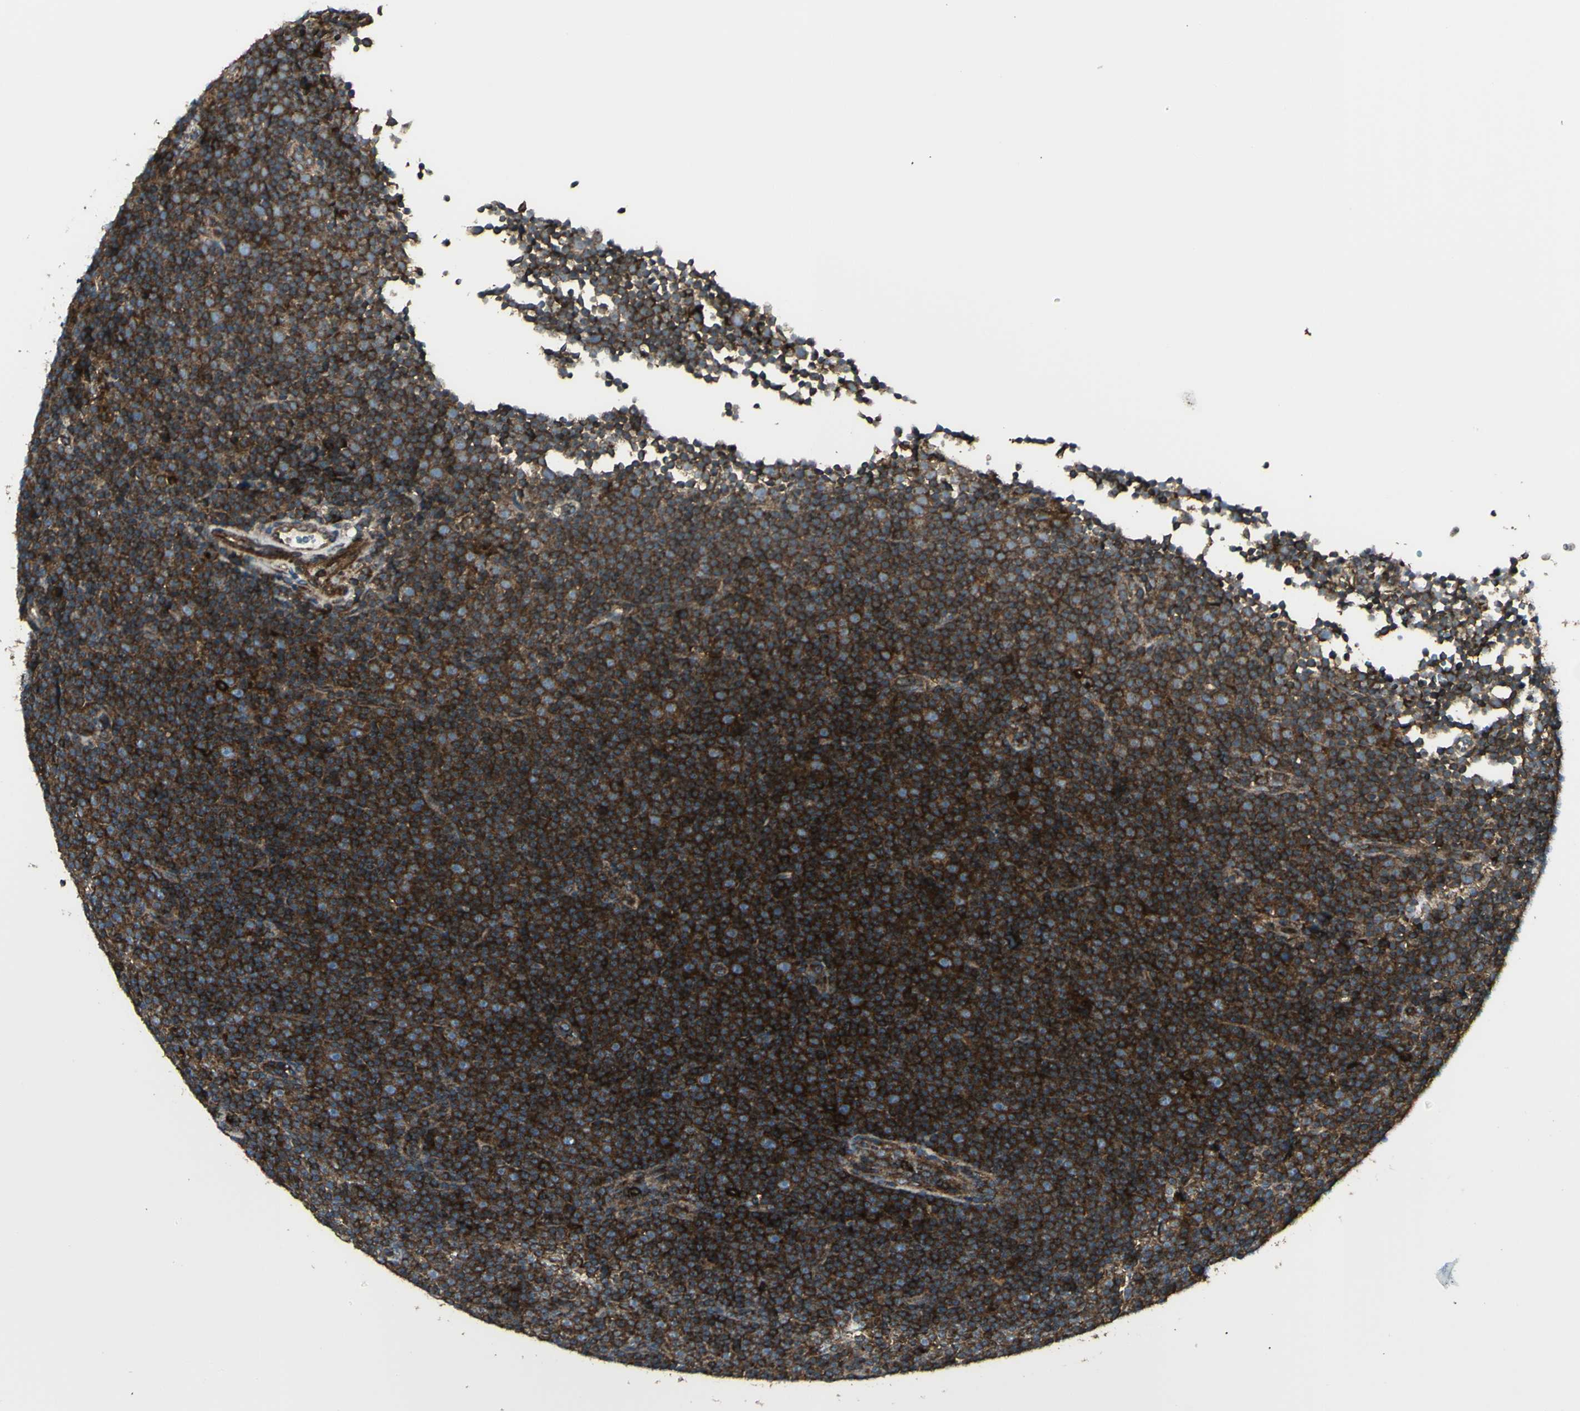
{"staining": {"intensity": "strong", "quantity": ">75%", "location": "cytoplasmic/membranous"}, "tissue": "lymphoma", "cell_type": "Tumor cells", "image_type": "cancer", "snomed": [{"axis": "morphology", "description": "Malignant lymphoma, non-Hodgkin's type, Low grade"}, {"axis": "topography", "description": "Lymph node"}], "caption": "Lymphoma stained with a brown dye exhibits strong cytoplasmic/membranous positive expression in approximately >75% of tumor cells.", "gene": "NAPA", "patient": {"sex": "female", "age": 67}}